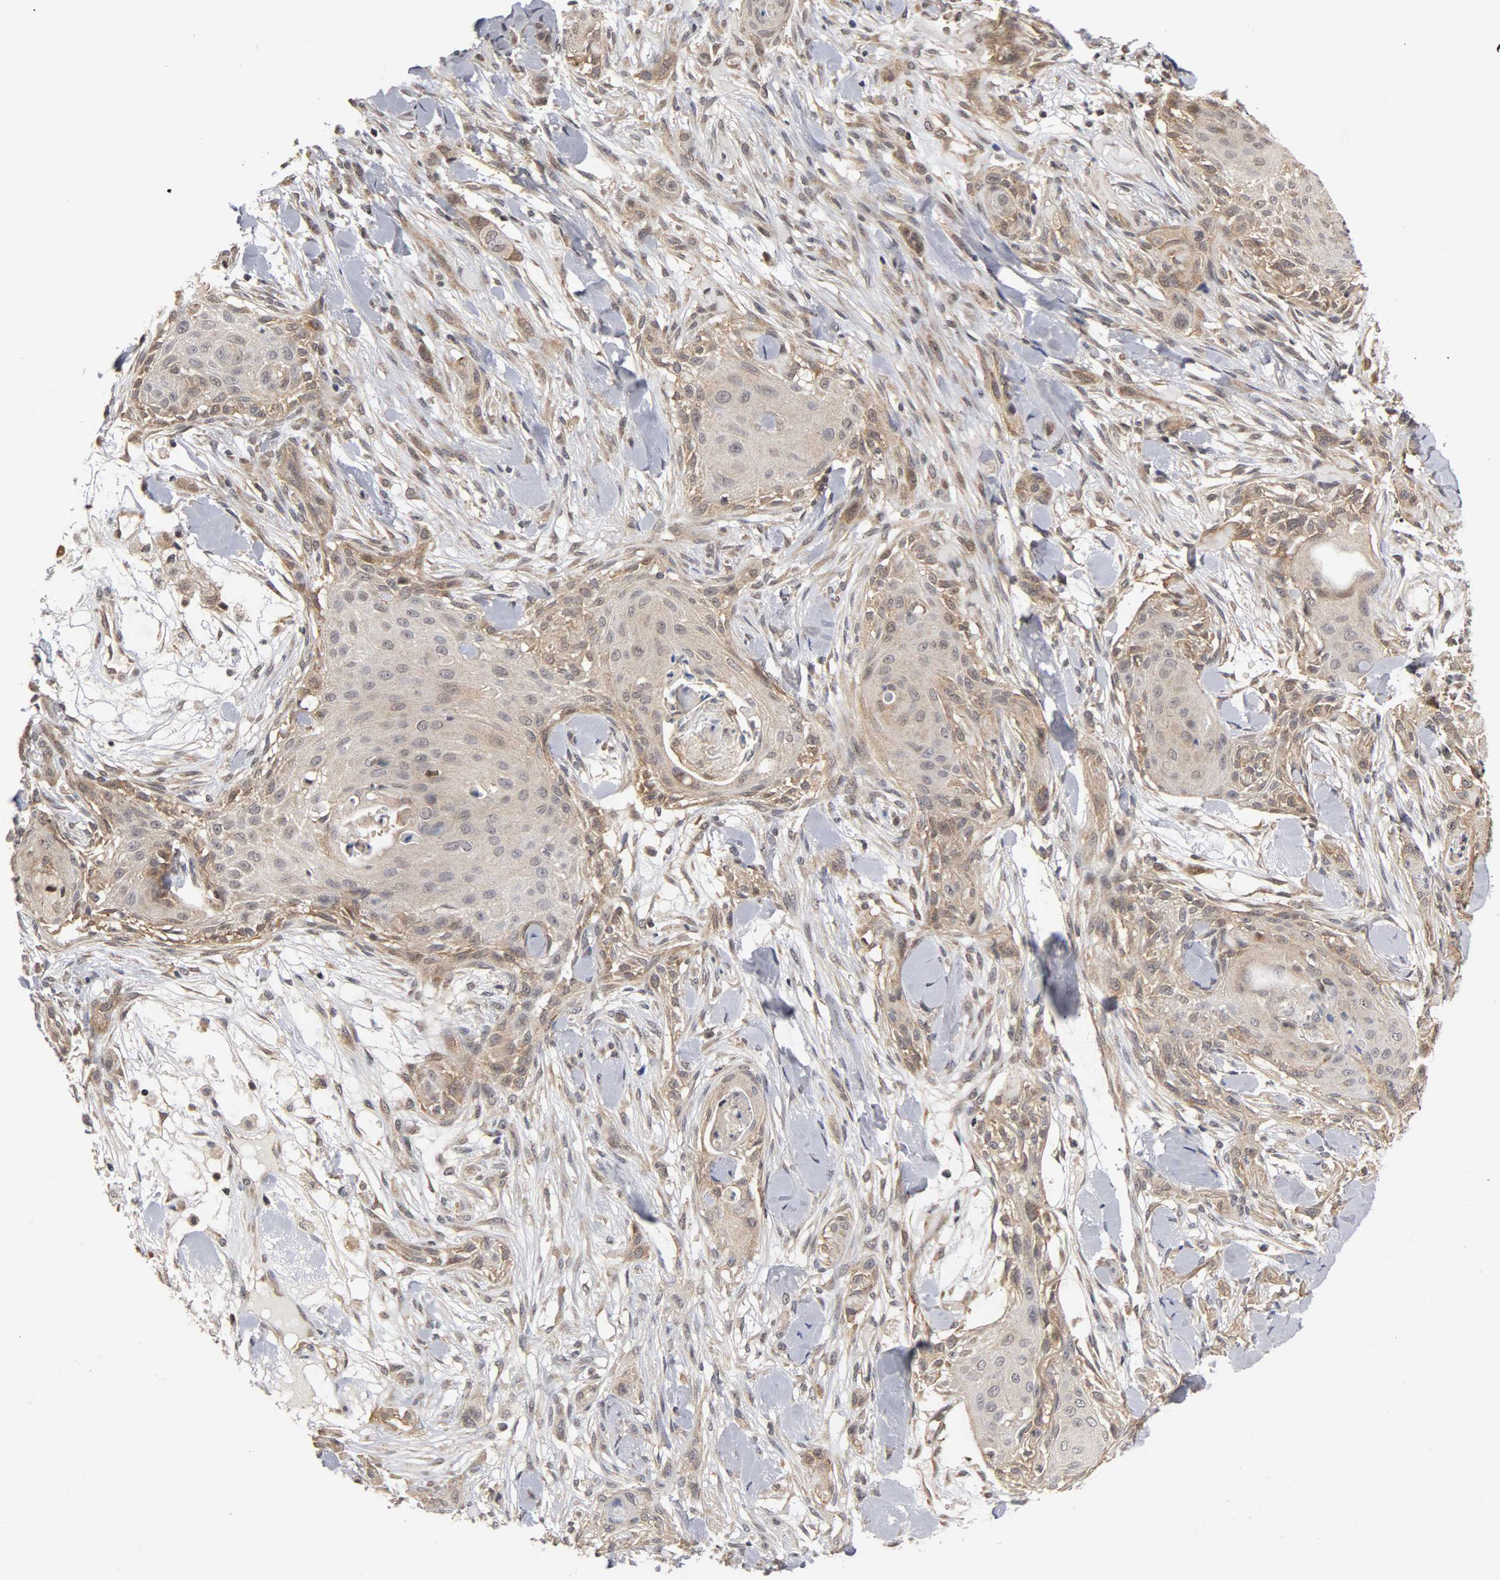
{"staining": {"intensity": "weak", "quantity": "25%-75%", "location": "cytoplasmic/membranous,nuclear"}, "tissue": "skin cancer", "cell_type": "Tumor cells", "image_type": "cancer", "snomed": [{"axis": "morphology", "description": "Squamous cell carcinoma, NOS"}, {"axis": "topography", "description": "Skin"}], "caption": "A brown stain highlights weak cytoplasmic/membranous and nuclear positivity of a protein in human skin squamous cell carcinoma tumor cells.", "gene": "UBE2M", "patient": {"sex": "female", "age": 59}}